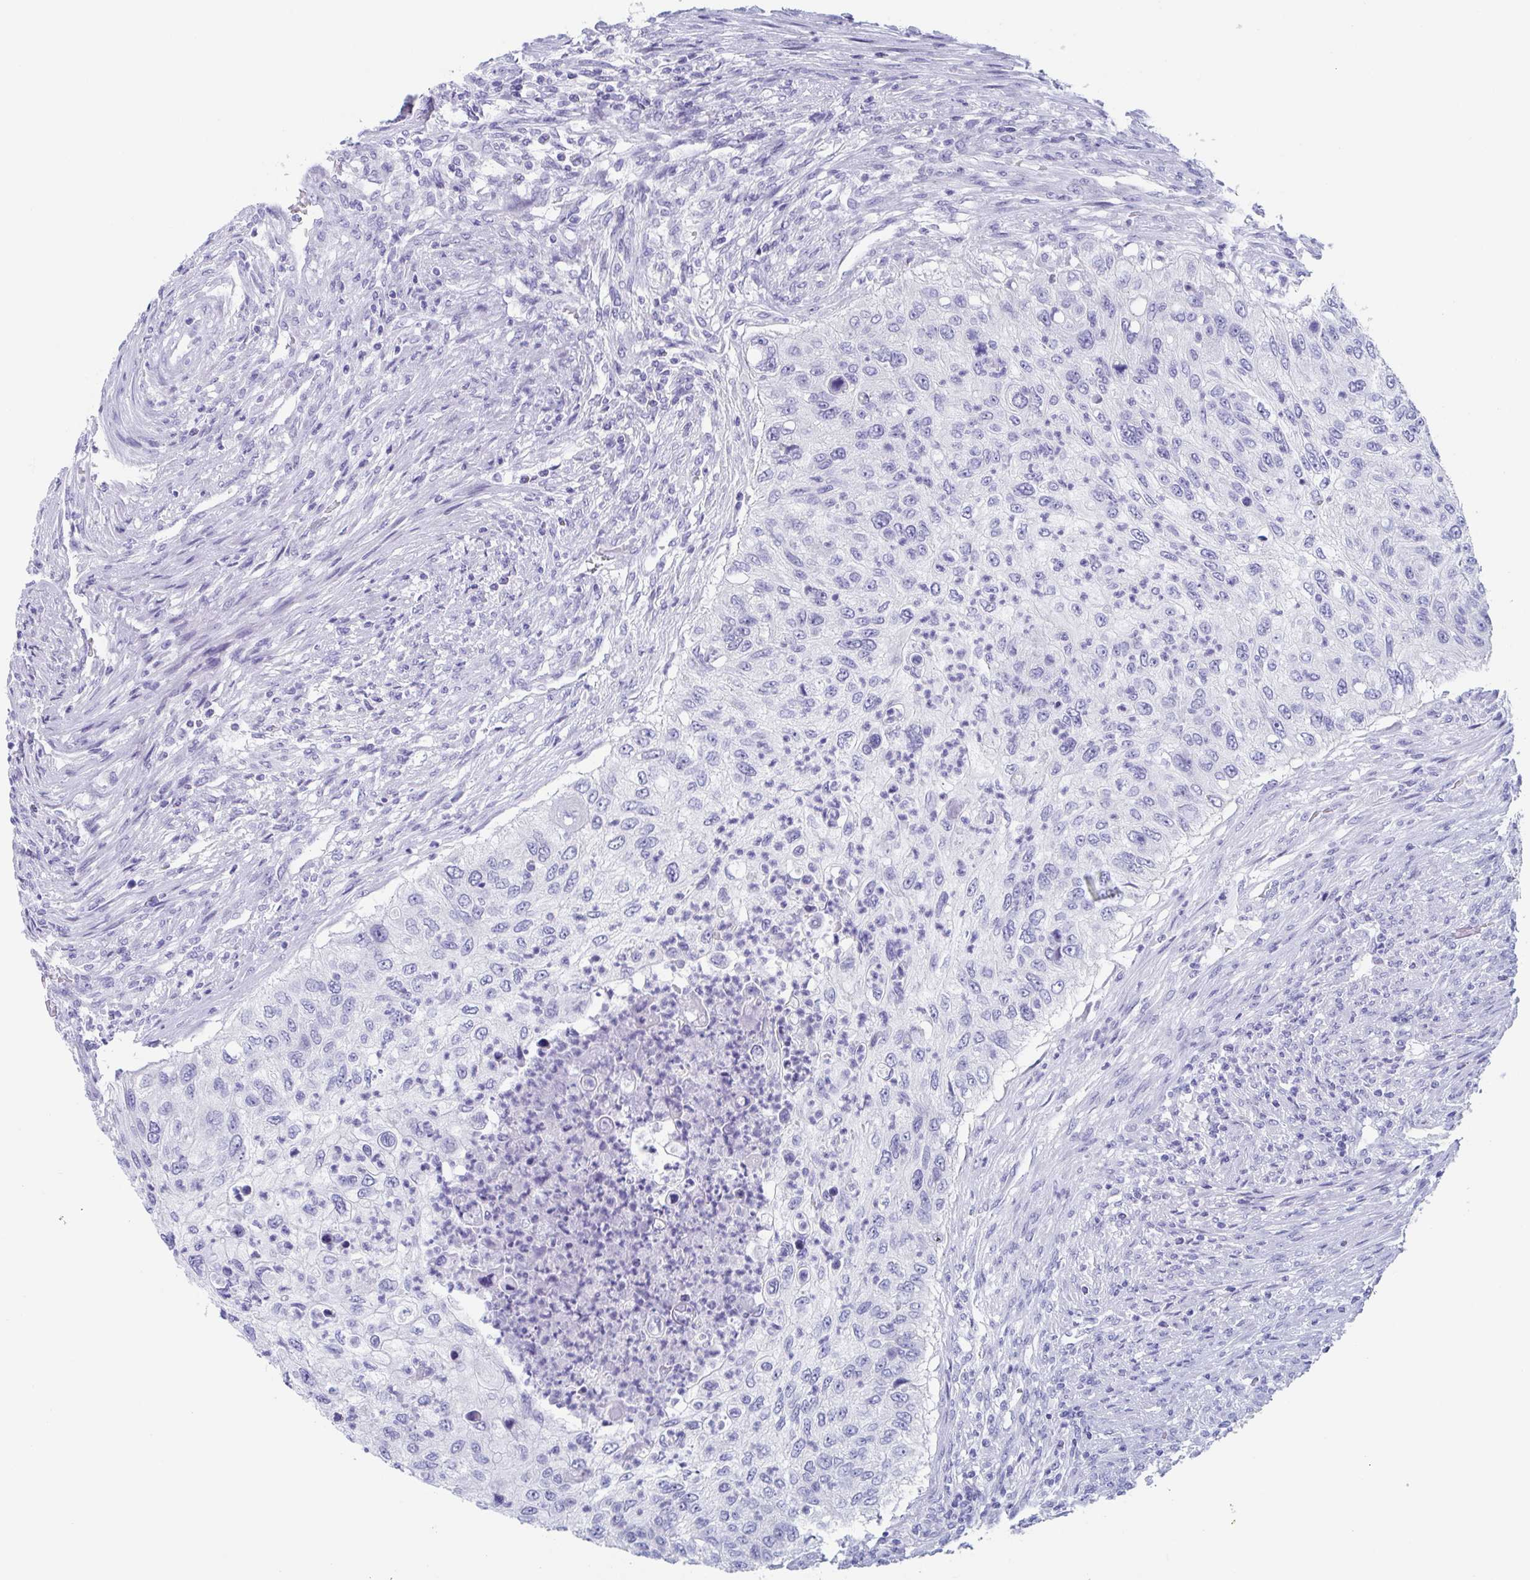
{"staining": {"intensity": "negative", "quantity": "none", "location": "none"}, "tissue": "urothelial cancer", "cell_type": "Tumor cells", "image_type": "cancer", "snomed": [{"axis": "morphology", "description": "Urothelial carcinoma, High grade"}, {"axis": "topography", "description": "Urinary bladder"}], "caption": "There is no significant staining in tumor cells of urothelial carcinoma (high-grade). (Stains: DAB (3,3'-diaminobenzidine) IHC with hematoxylin counter stain, Microscopy: brightfield microscopy at high magnification).", "gene": "ZPBP", "patient": {"sex": "female", "age": 60}}